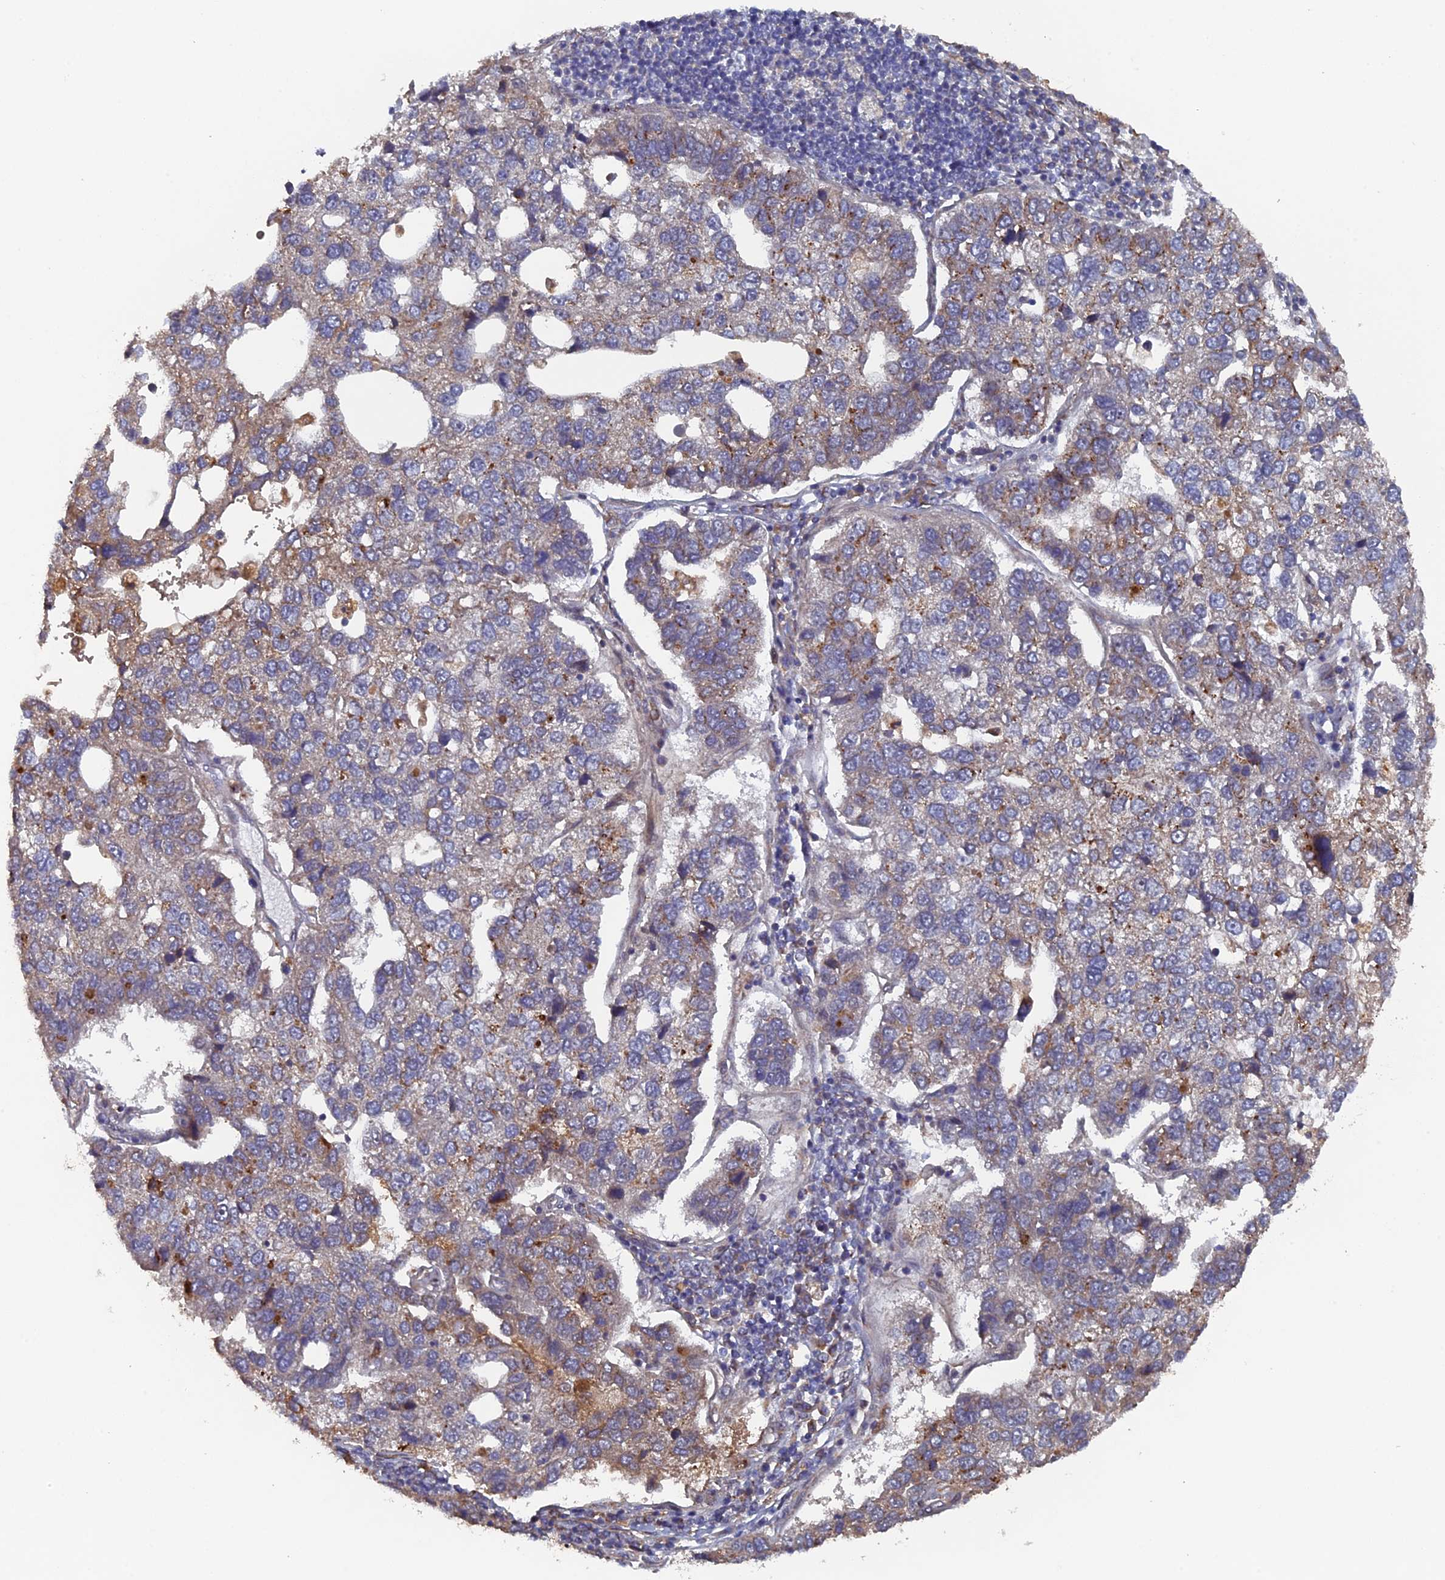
{"staining": {"intensity": "moderate", "quantity": "<25%", "location": "cytoplasmic/membranous"}, "tissue": "pancreatic cancer", "cell_type": "Tumor cells", "image_type": "cancer", "snomed": [{"axis": "morphology", "description": "Adenocarcinoma, NOS"}, {"axis": "topography", "description": "Pancreas"}], "caption": "Moderate cytoplasmic/membranous protein positivity is appreciated in approximately <25% of tumor cells in pancreatic cancer.", "gene": "VPS37C", "patient": {"sex": "female", "age": 61}}